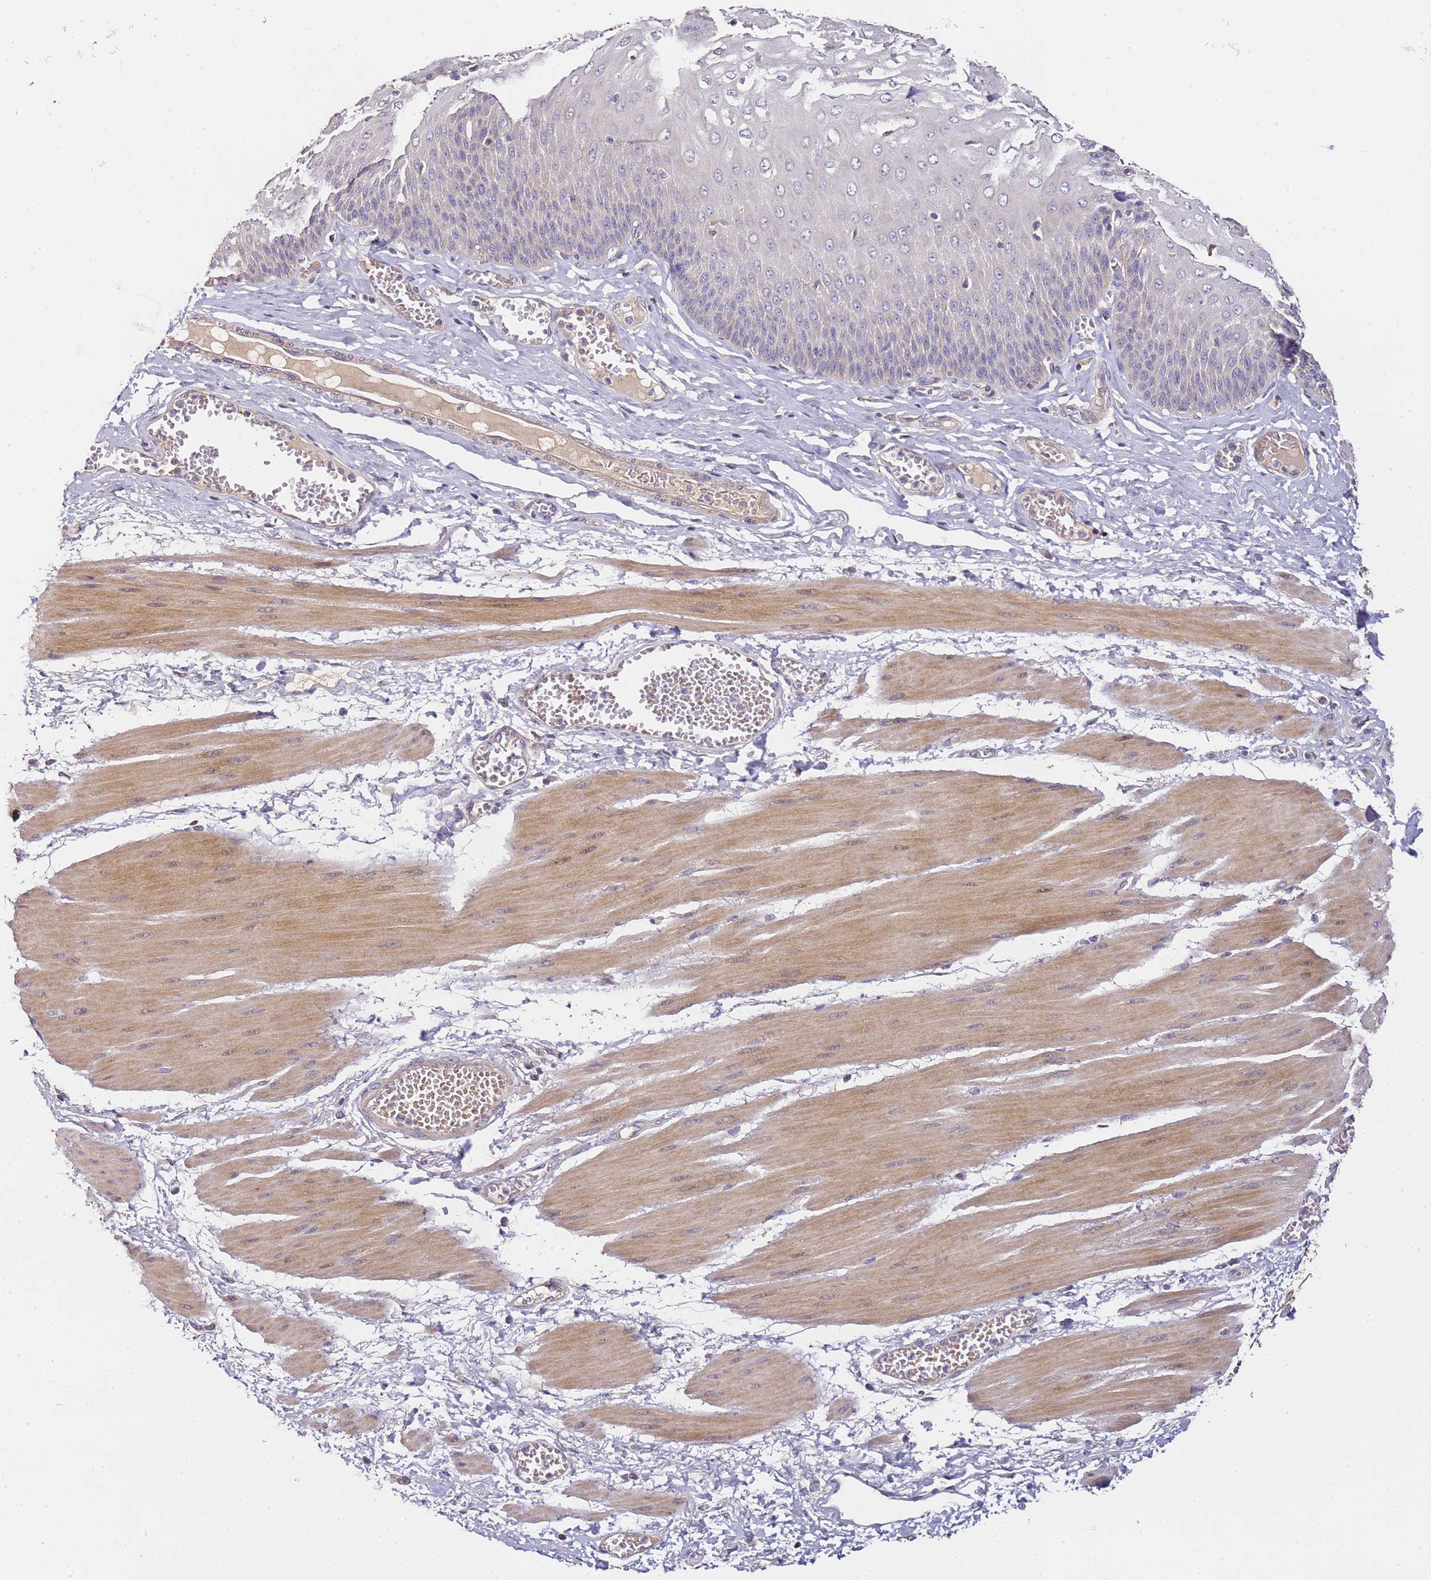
{"staining": {"intensity": "weak", "quantity": "<25%", "location": "cytoplasmic/membranous"}, "tissue": "esophagus", "cell_type": "Squamous epithelial cells", "image_type": "normal", "snomed": [{"axis": "morphology", "description": "Normal tissue, NOS"}, {"axis": "topography", "description": "Esophagus"}], "caption": "This is an immunohistochemistry (IHC) photomicrograph of benign human esophagus. There is no positivity in squamous epithelial cells.", "gene": "OR2B11", "patient": {"sex": "male", "age": 60}}